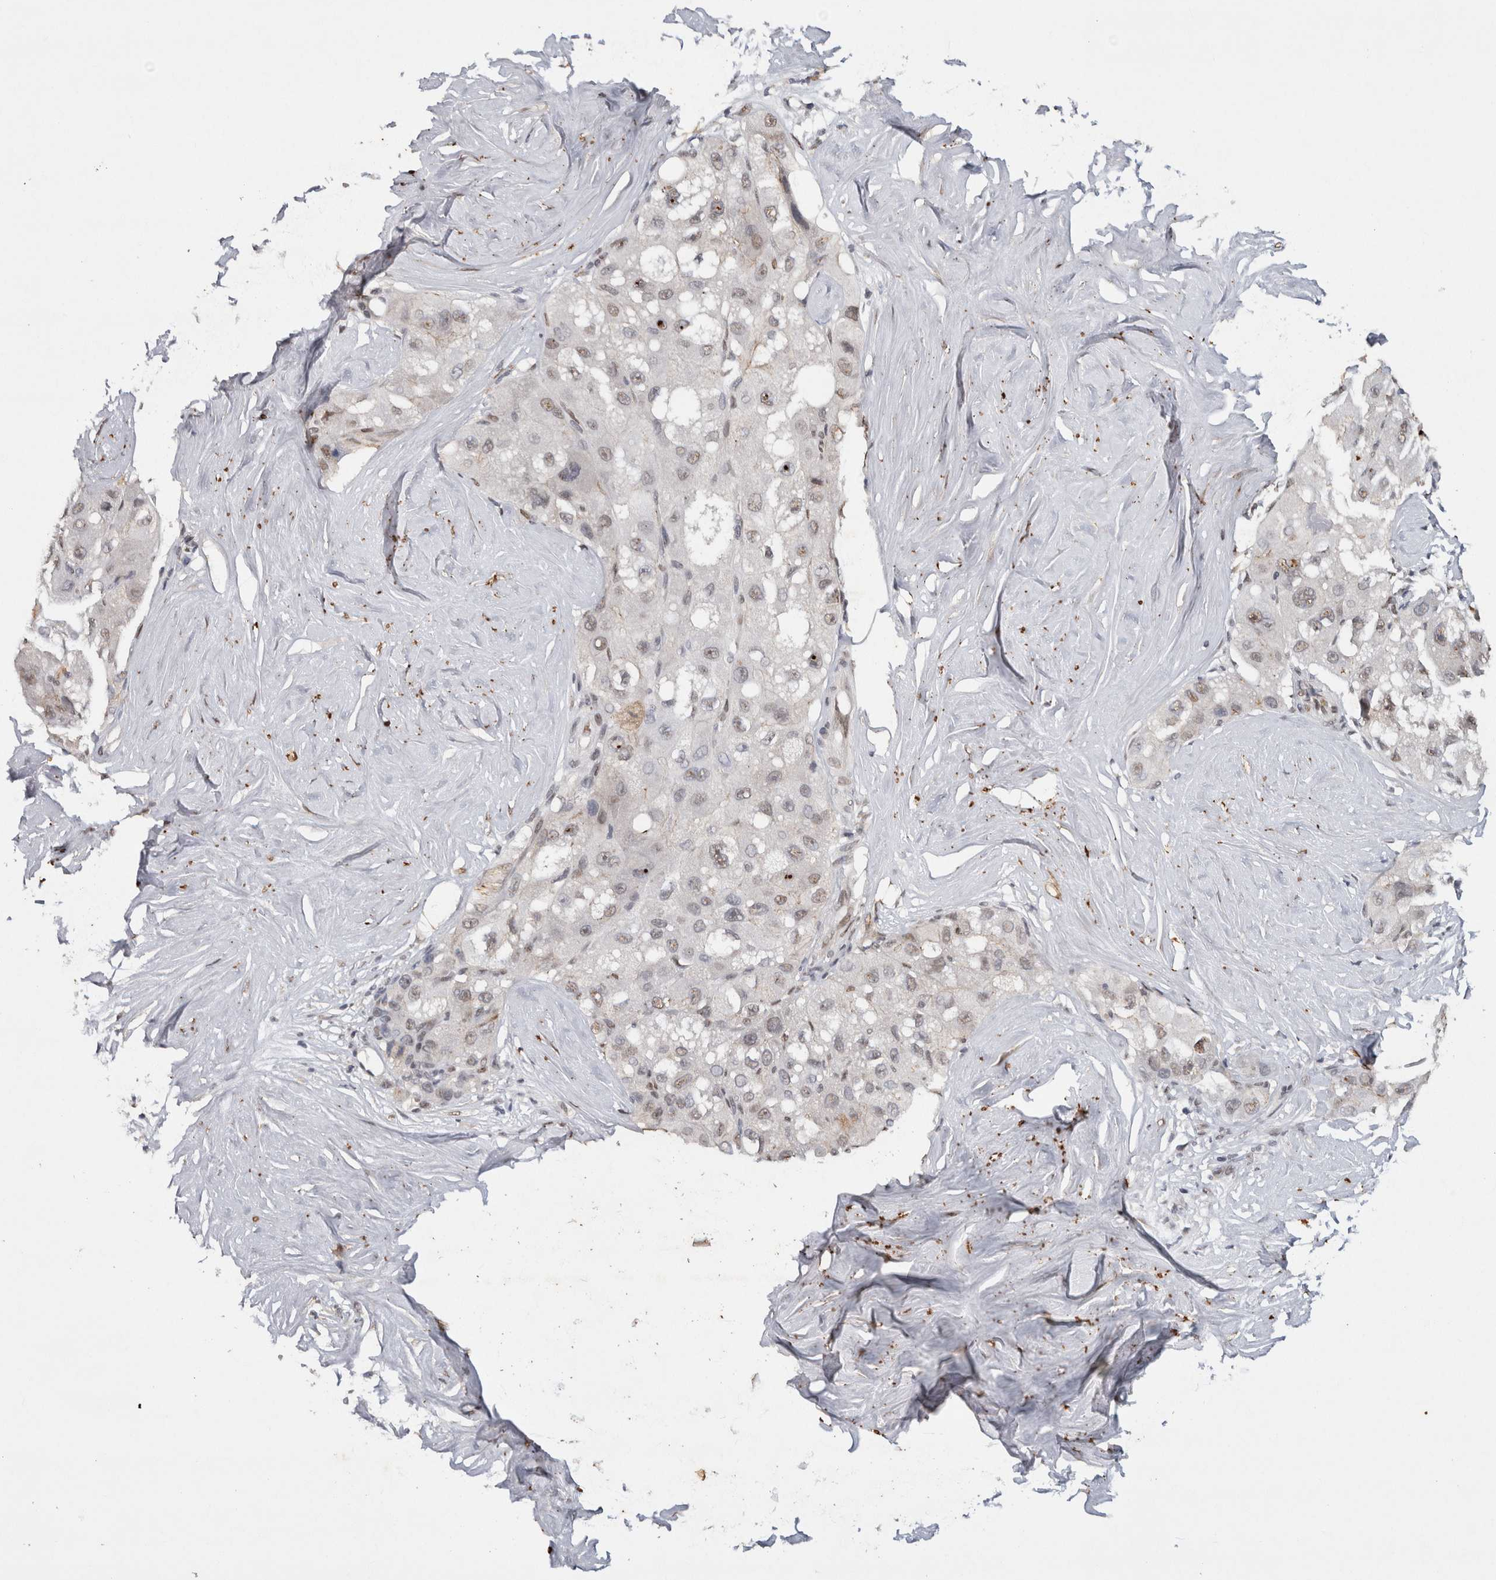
{"staining": {"intensity": "negative", "quantity": "none", "location": "none"}, "tissue": "liver cancer", "cell_type": "Tumor cells", "image_type": "cancer", "snomed": [{"axis": "morphology", "description": "Carcinoma, Hepatocellular, NOS"}, {"axis": "topography", "description": "Liver"}], "caption": "Tumor cells are negative for protein expression in human liver hepatocellular carcinoma. The staining is performed using DAB (3,3'-diaminobenzidine) brown chromogen with nuclei counter-stained in using hematoxylin.", "gene": "RPS6KA2", "patient": {"sex": "male", "age": 80}}